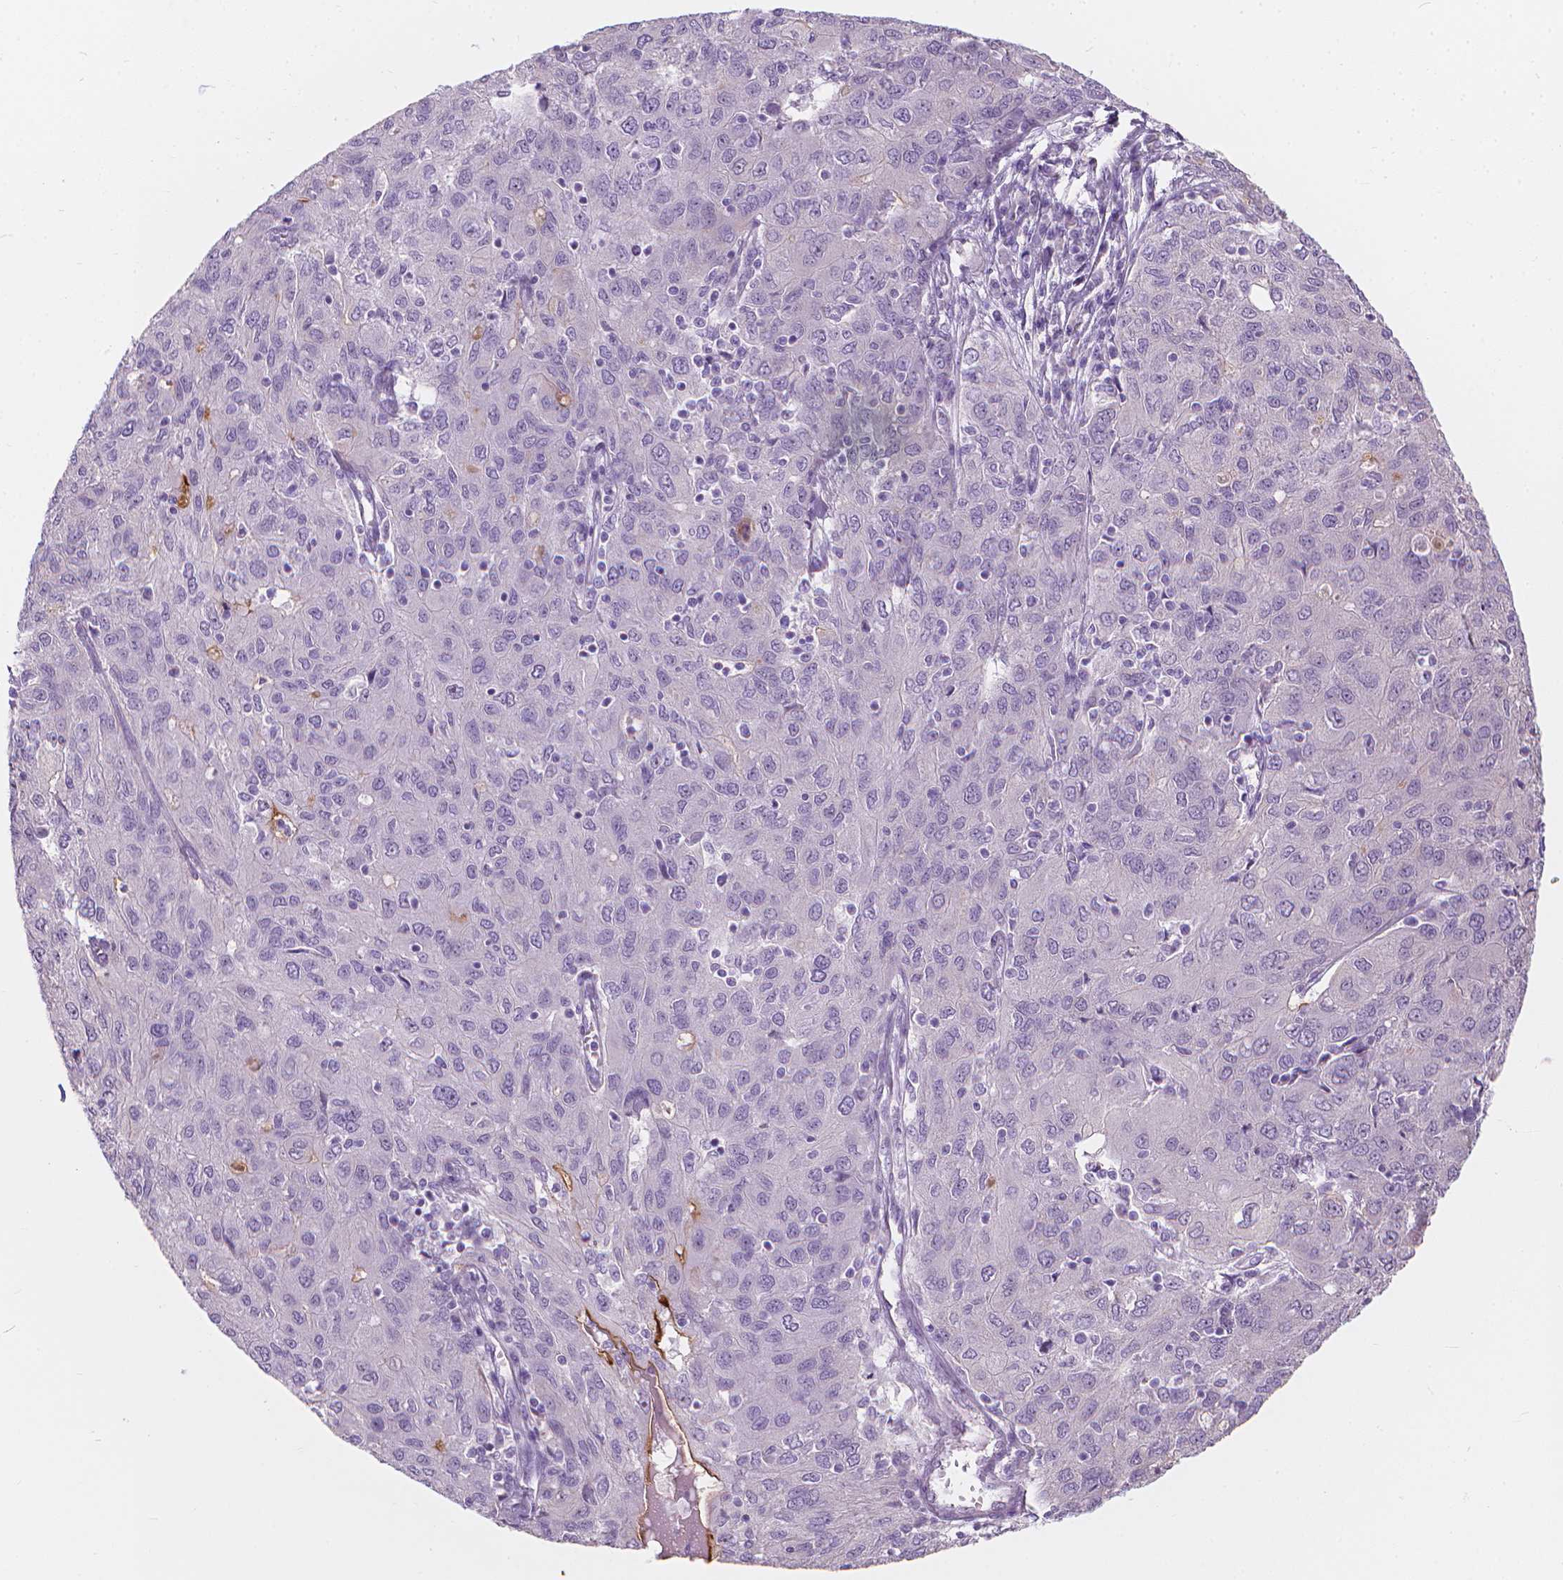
{"staining": {"intensity": "negative", "quantity": "none", "location": "none"}, "tissue": "ovarian cancer", "cell_type": "Tumor cells", "image_type": "cancer", "snomed": [{"axis": "morphology", "description": "Carcinoma, endometroid"}, {"axis": "topography", "description": "Ovary"}], "caption": "Endometroid carcinoma (ovarian) was stained to show a protein in brown. There is no significant expression in tumor cells. (DAB IHC with hematoxylin counter stain).", "gene": "GPRC5A", "patient": {"sex": "female", "age": 50}}